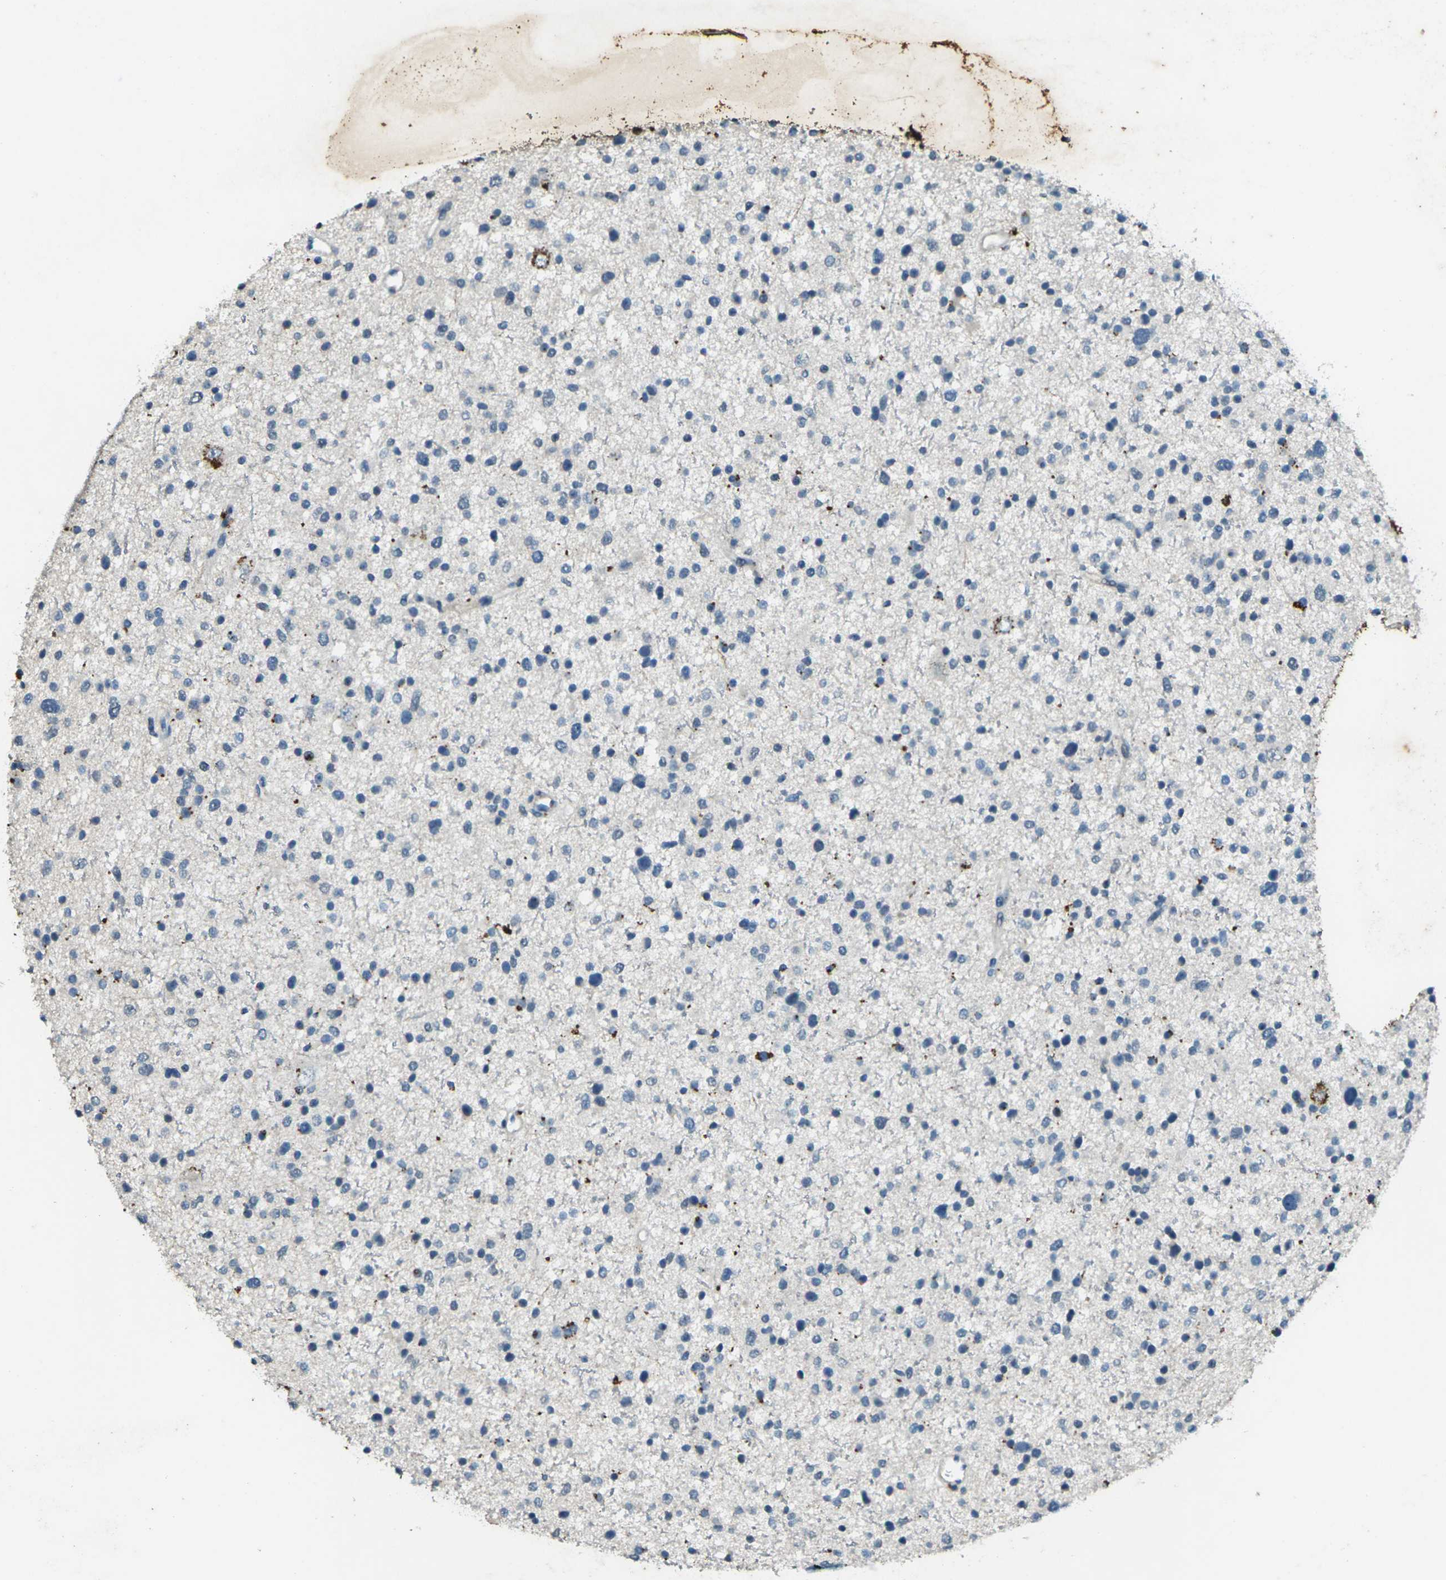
{"staining": {"intensity": "moderate", "quantity": "<25%", "location": "cytoplasmic/membranous"}, "tissue": "glioma", "cell_type": "Tumor cells", "image_type": "cancer", "snomed": [{"axis": "morphology", "description": "Glioma, malignant, Low grade"}, {"axis": "topography", "description": "Brain"}], "caption": "This photomicrograph exhibits glioma stained with immunohistochemistry (IHC) to label a protein in brown. The cytoplasmic/membranous of tumor cells show moderate positivity for the protein. Nuclei are counter-stained blue.", "gene": "SIGLEC14", "patient": {"sex": "female", "age": 37}}